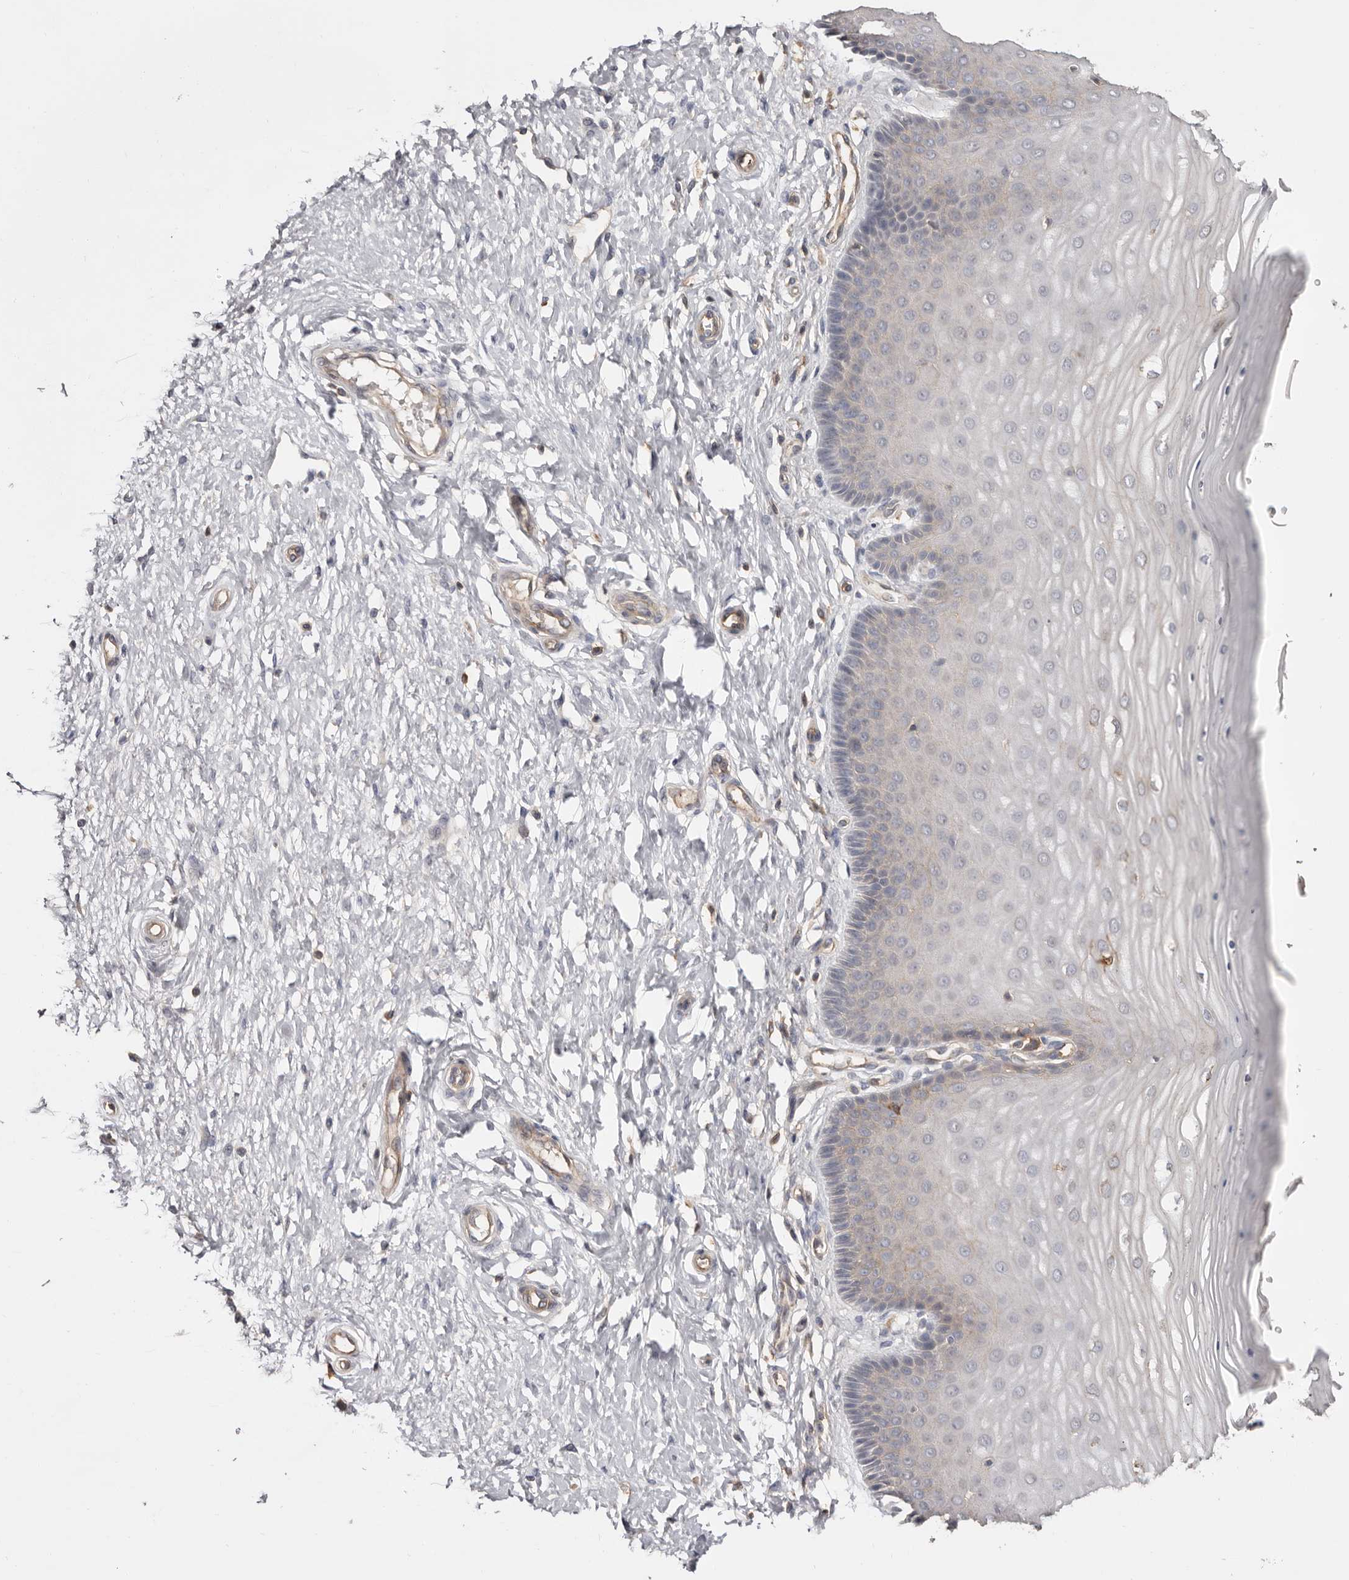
{"staining": {"intensity": "negative", "quantity": "none", "location": "none"}, "tissue": "cervix", "cell_type": "Glandular cells", "image_type": "normal", "snomed": [{"axis": "morphology", "description": "Normal tissue, NOS"}, {"axis": "topography", "description": "Cervix"}], "caption": "High power microscopy histopathology image of an immunohistochemistry photomicrograph of benign cervix, revealing no significant positivity in glandular cells.", "gene": "MMACHC", "patient": {"sex": "female", "age": 55}}